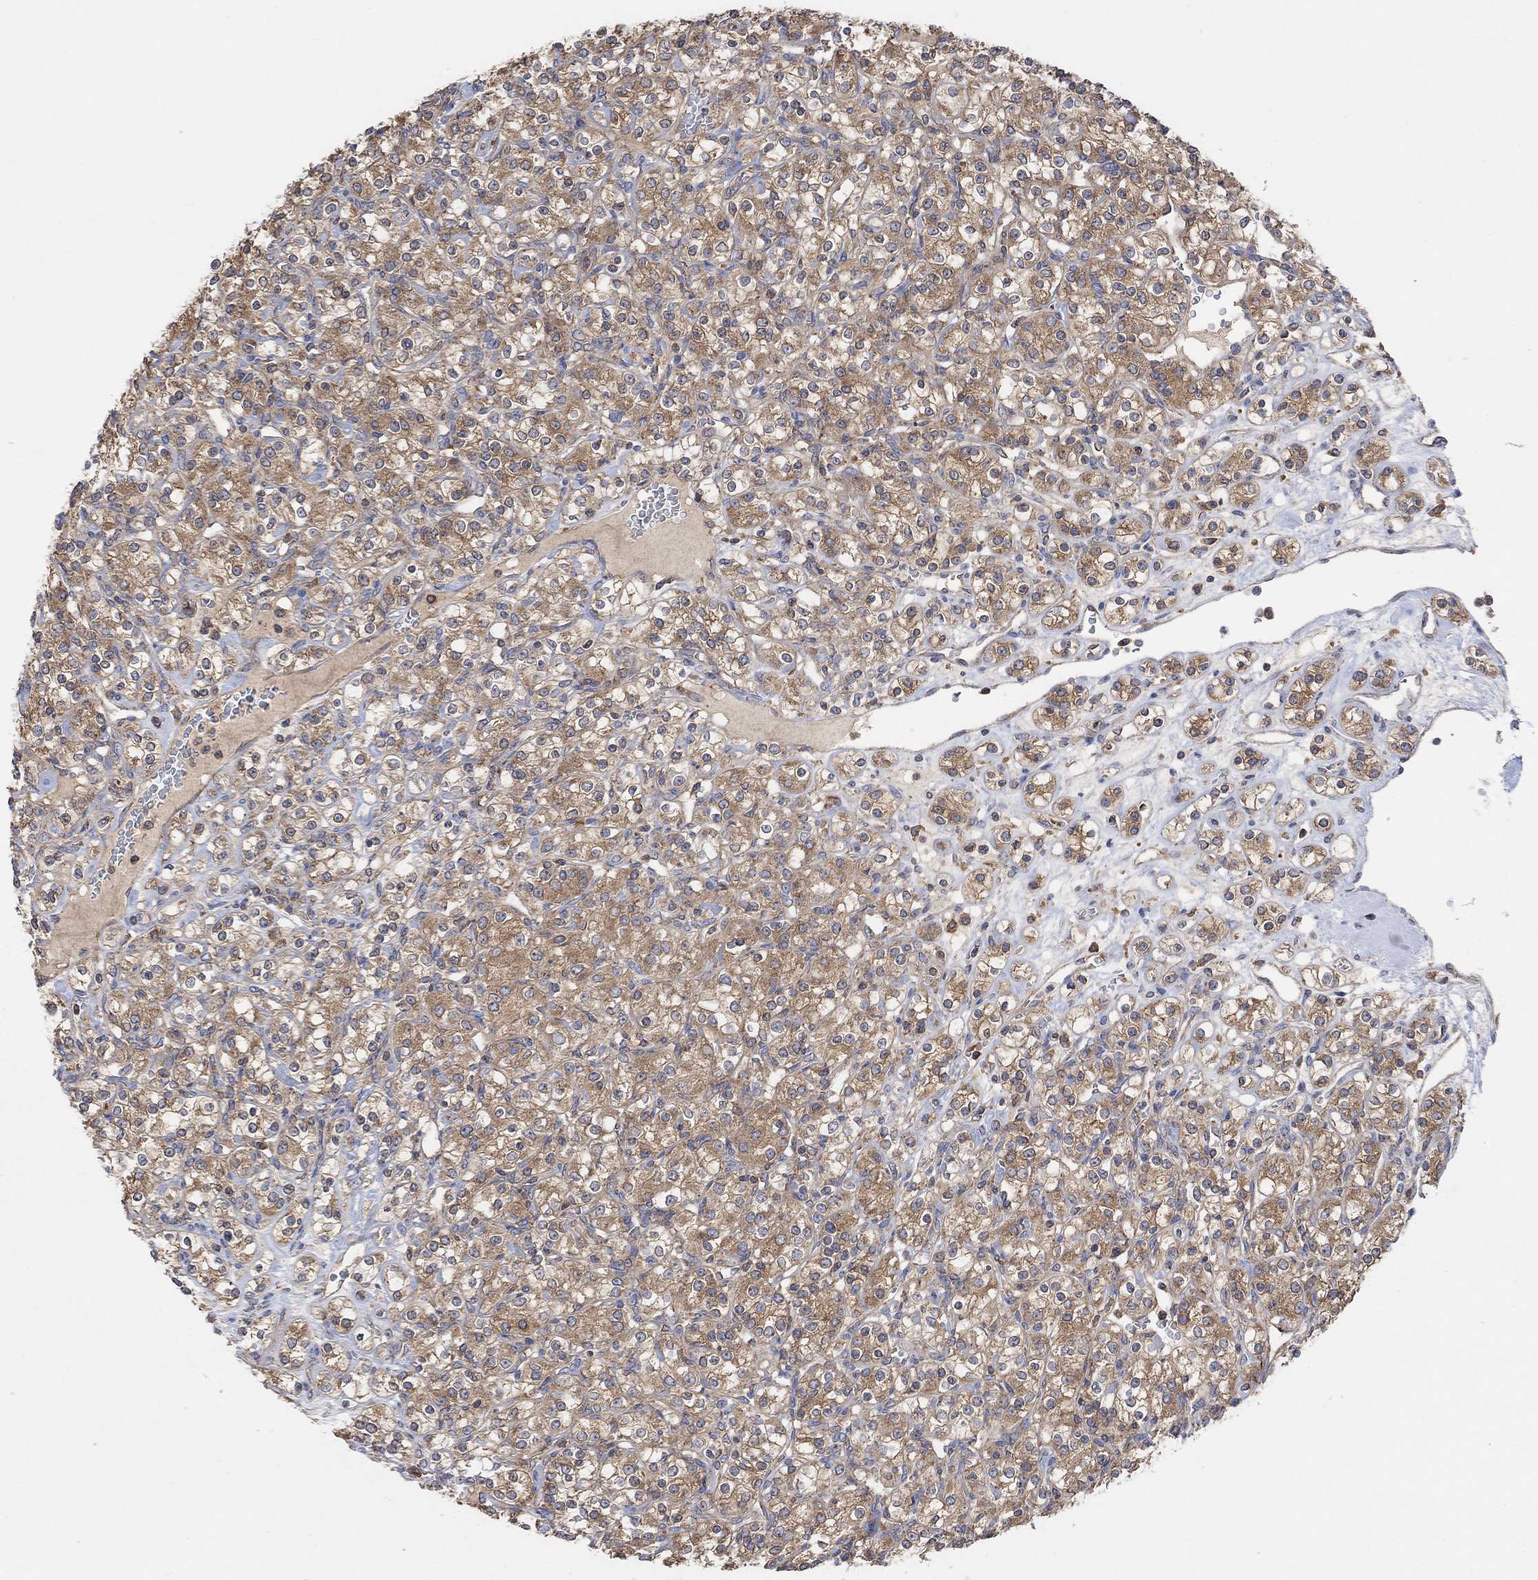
{"staining": {"intensity": "moderate", "quantity": "25%-75%", "location": "cytoplasmic/membranous"}, "tissue": "renal cancer", "cell_type": "Tumor cells", "image_type": "cancer", "snomed": [{"axis": "morphology", "description": "Adenocarcinoma, NOS"}, {"axis": "topography", "description": "Kidney"}], "caption": "IHC (DAB (3,3'-diaminobenzidine)) staining of human renal cancer displays moderate cytoplasmic/membranous protein expression in about 25%-75% of tumor cells. The staining was performed using DAB, with brown indicating positive protein expression. Nuclei are stained blue with hematoxylin.", "gene": "BLOC1S3", "patient": {"sex": "male", "age": 77}}